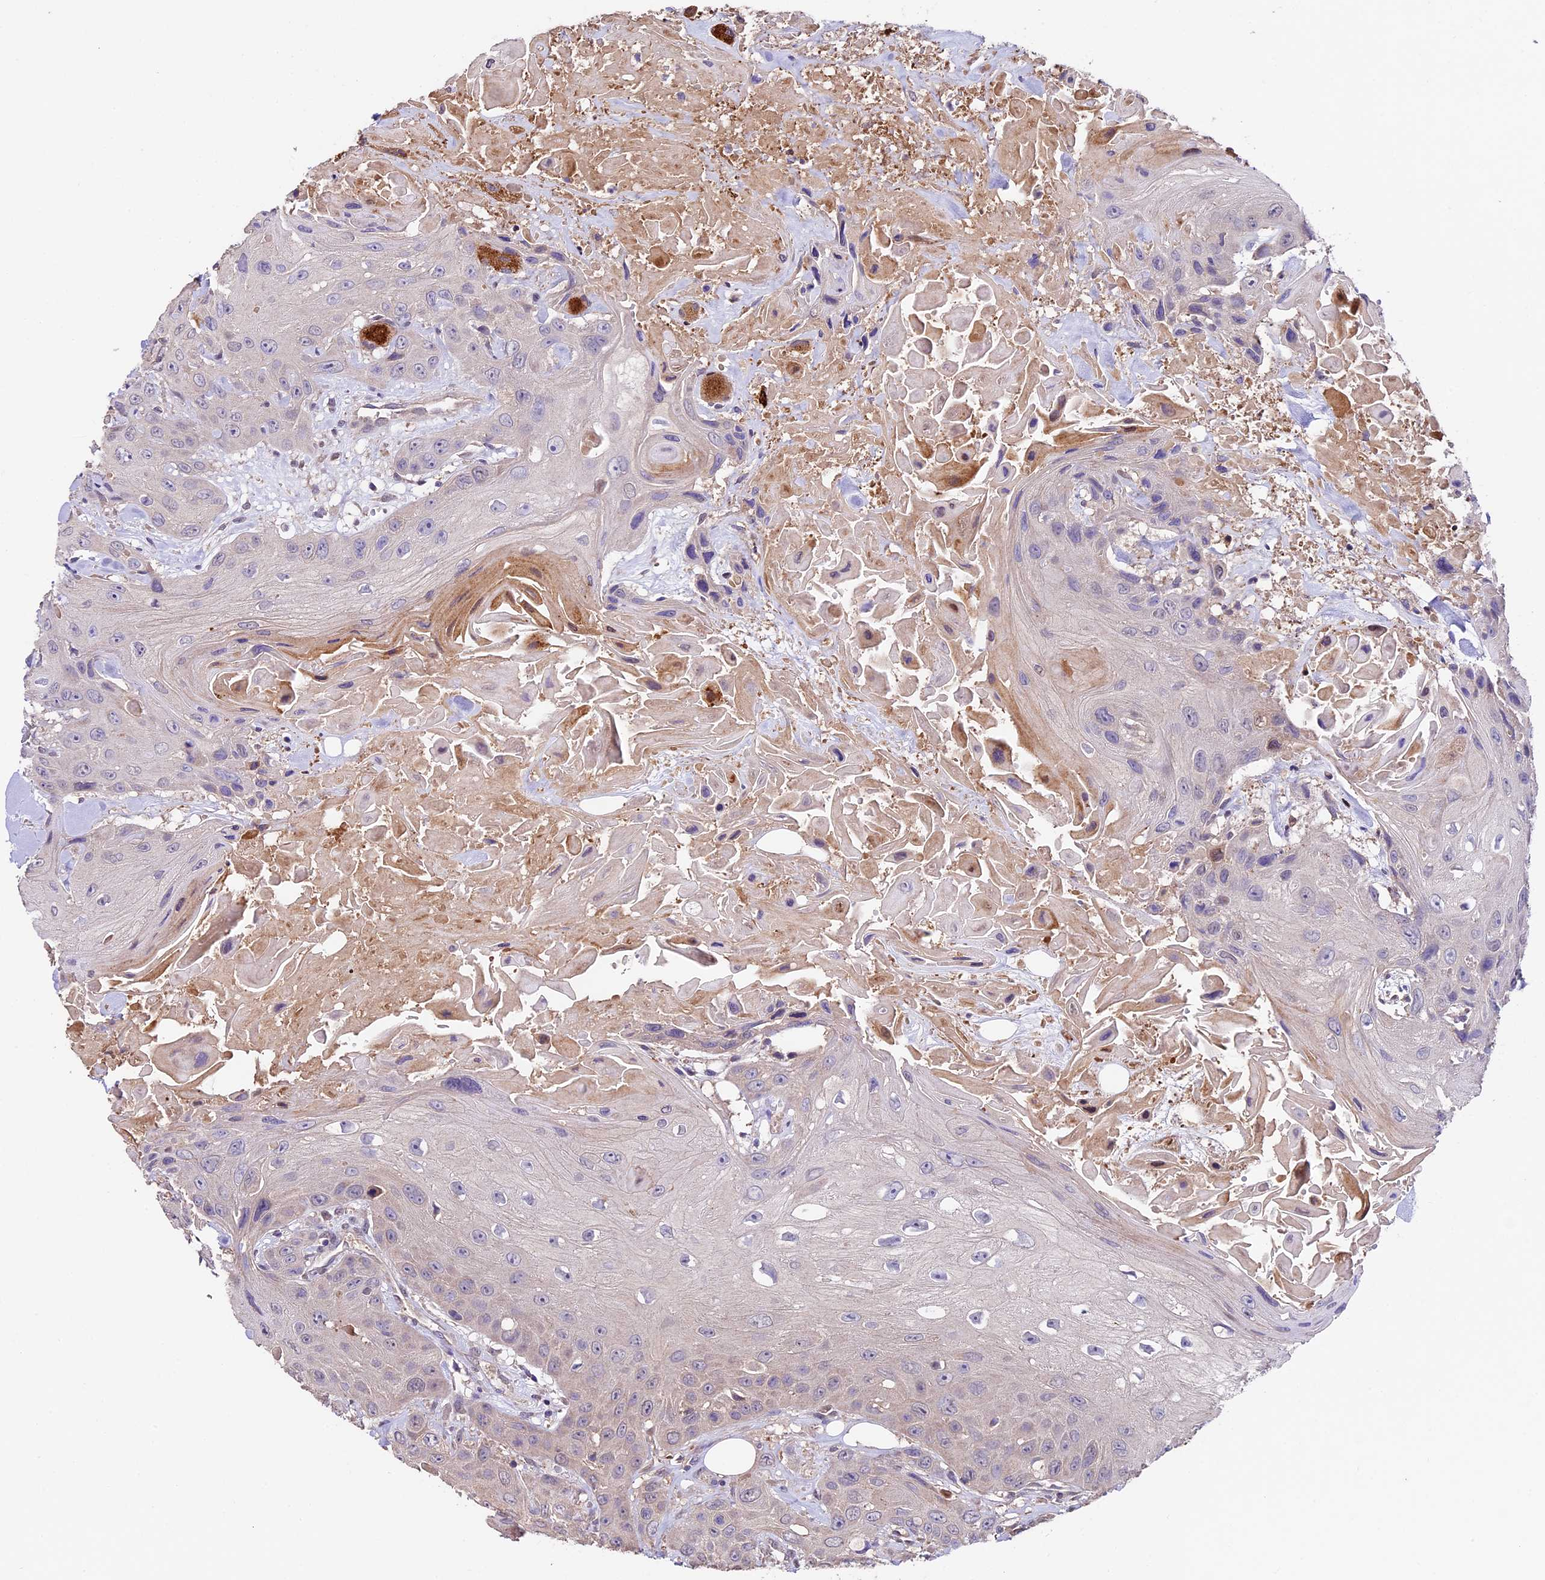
{"staining": {"intensity": "negative", "quantity": "none", "location": "none"}, "tissue": "head and neck cancer", "cell_type": "Tumor cells", "image_type": "cancer", "snomed": [{"axis": "morphology", "description": "Squamous cell carcinoma, NOS"}, {"axis": "topography", "description": "Head-Neck"}], "caption": "Human head and neck cancer (squamous cell carcinoma) stained for a protein using immunohistochemistry shows no staining in tumor cells.", "gene": "SBNO2", "patient": {"sex": "male", "age": 81}}